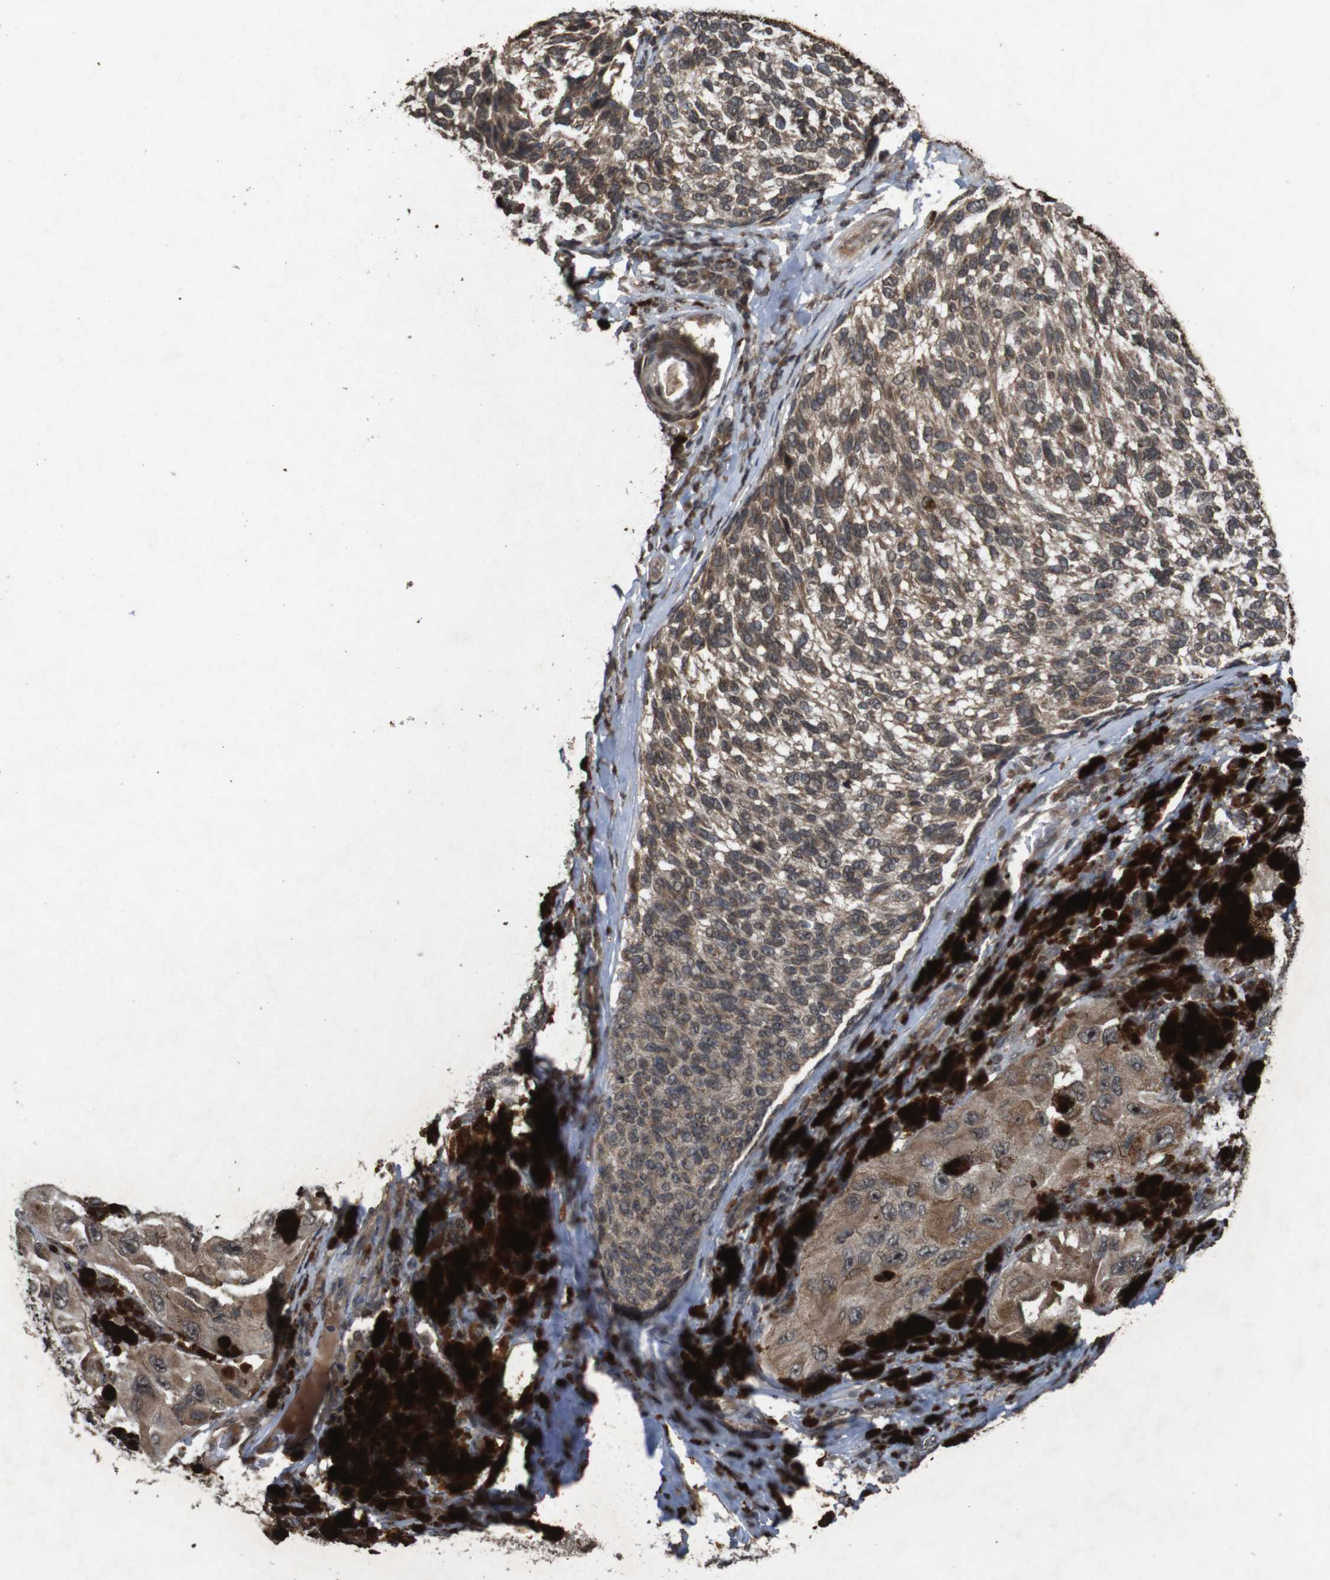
{"staining": {"intensity": "moderate", "quantity": "25%-75%", "location": "cytoplasmic/membranous"}, "tissue": "melanoma", "cell_type": "Tumor cells", "image_type": "cancer", "snomed": [{"axis": "morphology", "description": "Malignant melanoma, NOS"}, {"axis": "topography", "description": "Skin"}], "caption": "The histopathology image exhibits a brown stain indicating the presence of a protein in the cytoplasmic/membranous of tumor cells in melanoma.", "gene": "SORL1", "patient": {"sex": "female", "age": 73}}